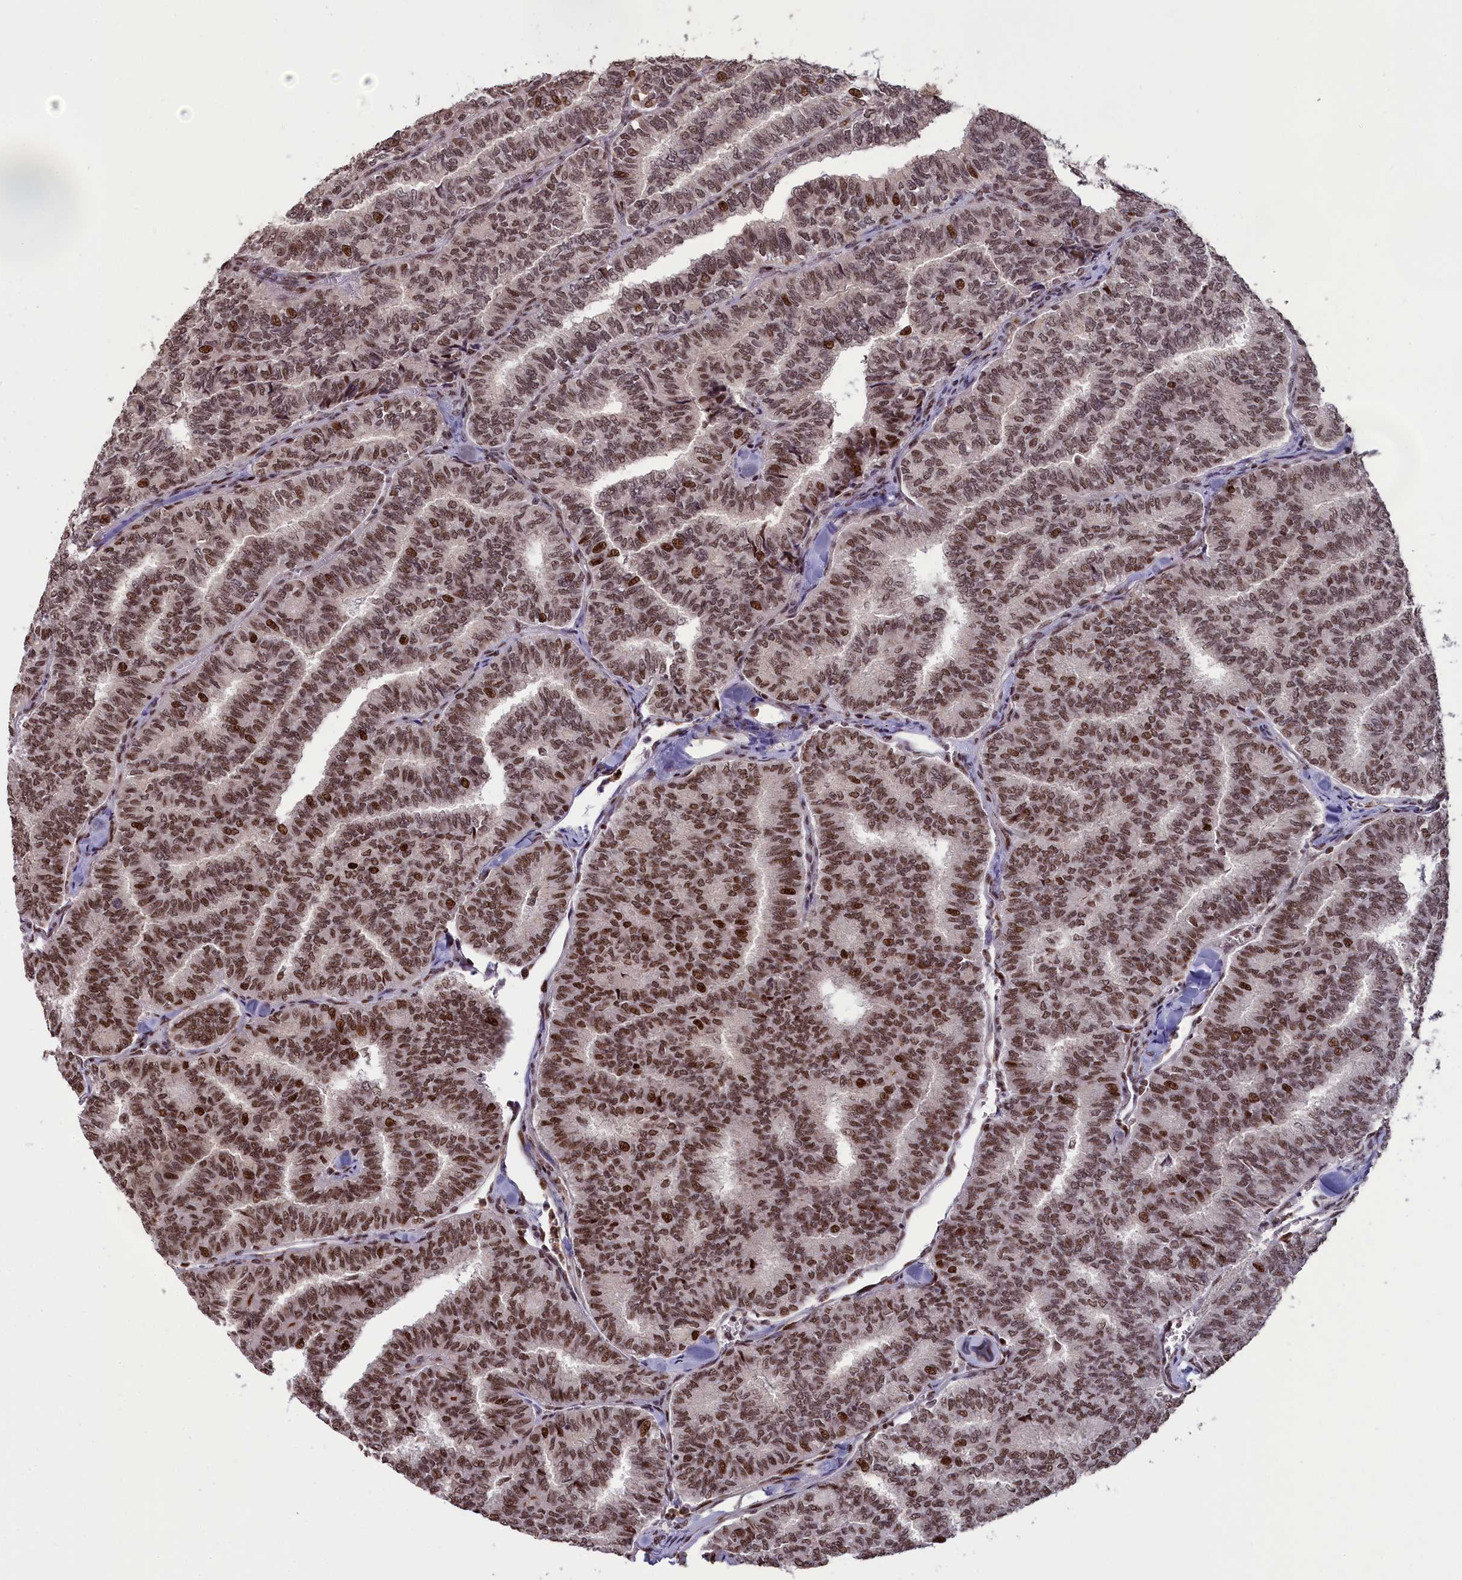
{"staining": {"intensity": "moderate", "quantity": ">75%", "location": "nuclear"}, "tissue": "thyroid cancer", "cell_type": "Tumor cells", "image_type": "cancer", "snomed": [{"axis": "morphology", "description": "Papillary adenocarcinoma, NOS"}, {"axis": "topography", "description": "Thyroid gland"}], "caption": "A brown stain labels moderate nuclear staining of a protein in papillary adenocarcinoma (thyroid) tumor cells.", "gene": "RELB", "patient": {"sex": "female", "age": 35}}